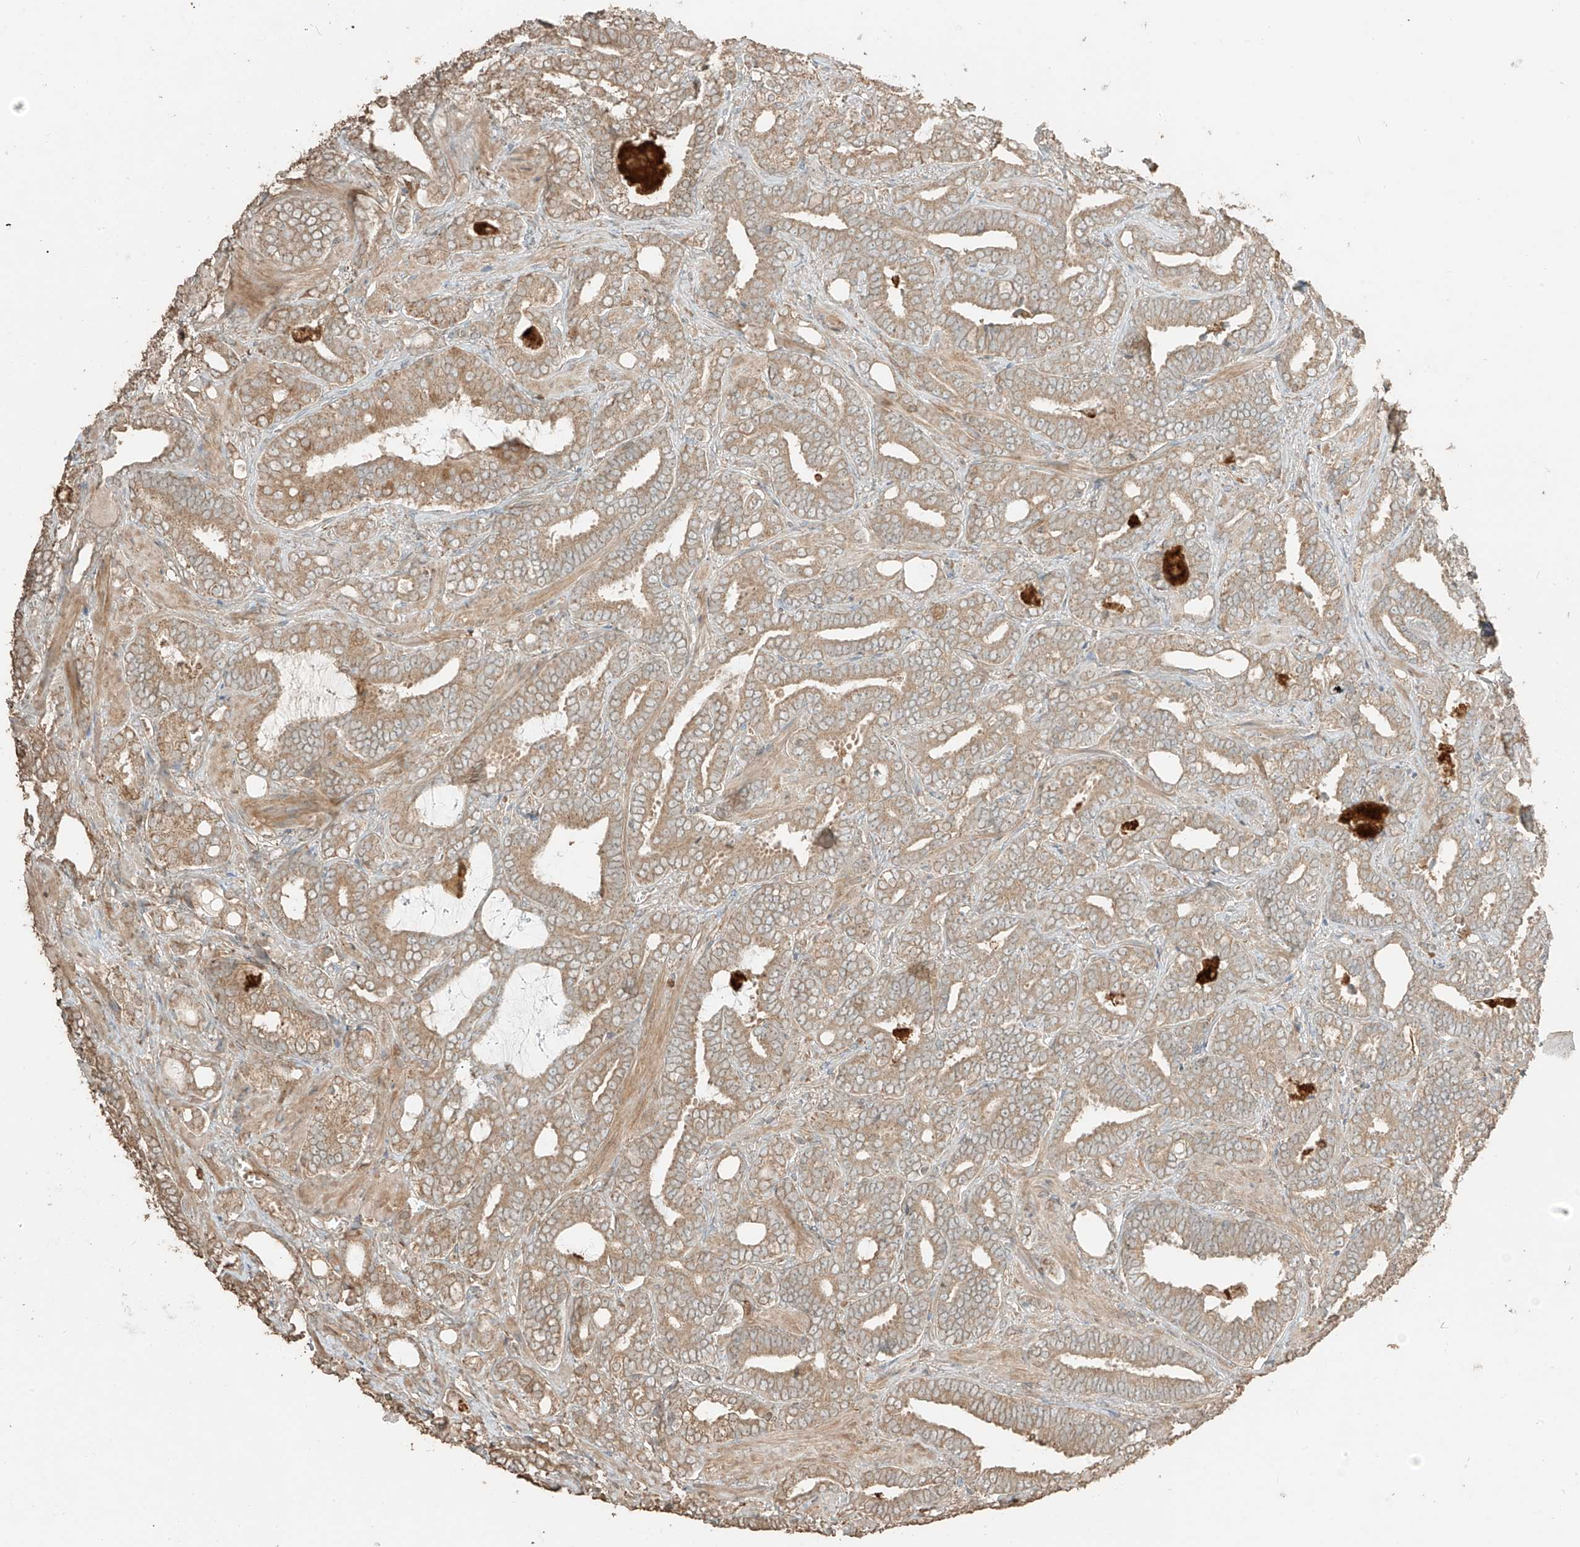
{"staining": {"intensity": "moderate", "quantity": ">75%", "location": "cytoplasmic/membranous"}, "tissue": "prostate cancer", "cell_type": "Tumor cells", "image_type": "cancer", "snomed": [{"axis": "morphology", "description": "Adenocarcinoma, High grade"}, {"axis": "topography", "description": "Prostate and seminal vesicle, NOS"}], "caption": "Prostate cancer (adenocarcinoma (high-grade)) tissue reveals moderate cytoplasmic/membranous staining in about >75% of tumor cells, visualized by immunohistochemistry. The staining was performed using DAB (3,3'-diaminobenzidine), with brown indicating positive protein expression. Nuclei are stained blue with hematoxylin.", "gene": "RFTN2", "patient": {"sex": "male", "age": 67}}